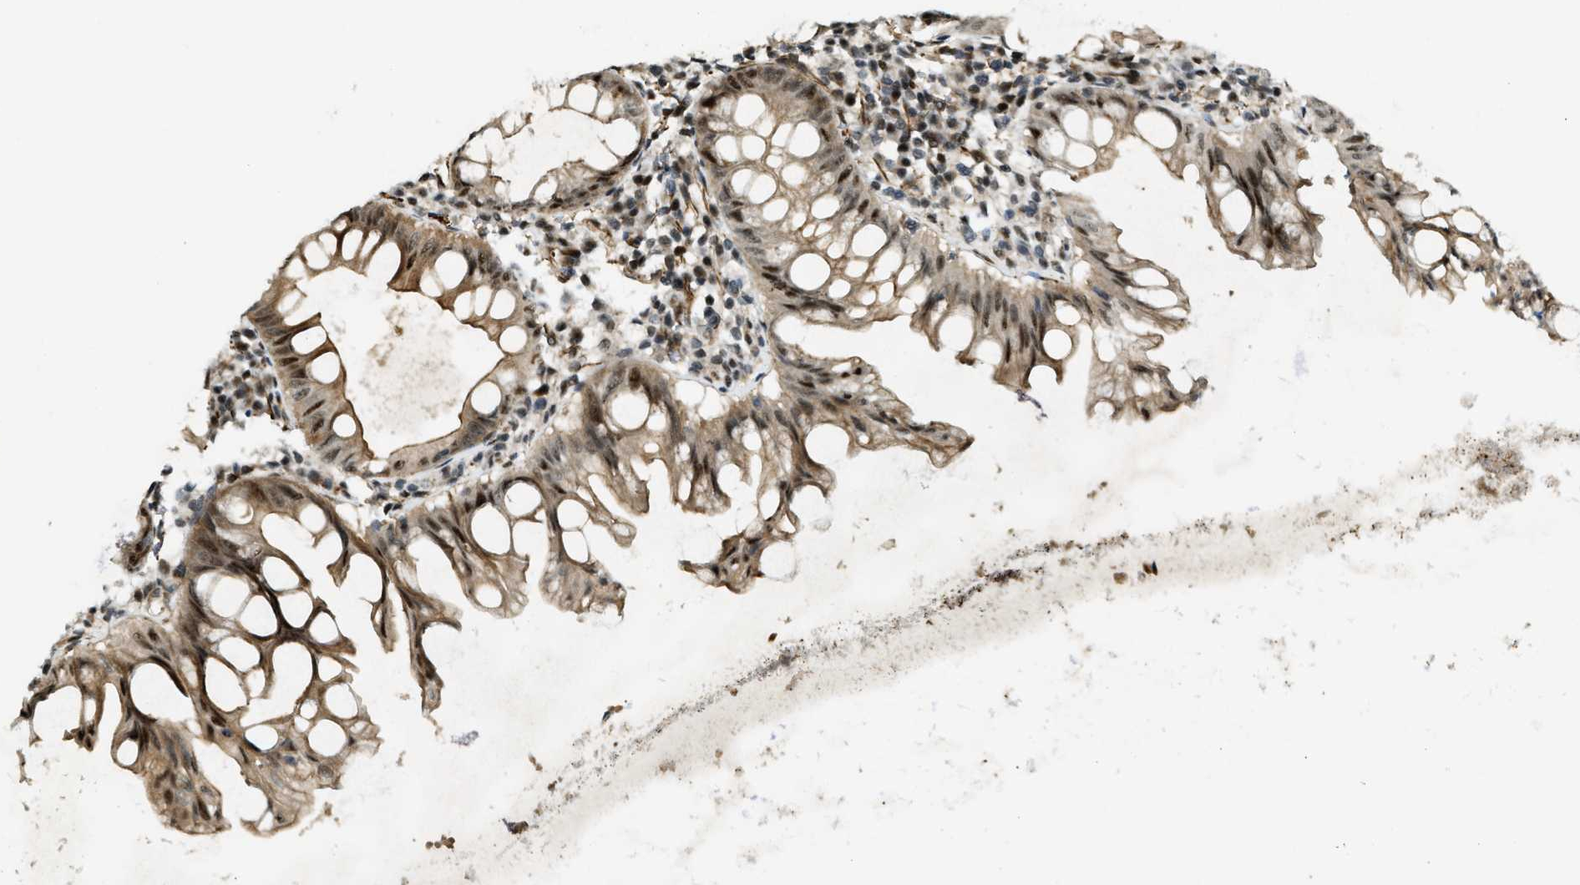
{"staining": {"intensity": "strong", "quantity": ">75%", "location": "cytoplasmic/membranous,nuclear"}, "tissue": "appendix", "cell_type": "Glandular cells", "image_type": "normal", "snomed": [{"axis": "morphology", "description": "Normal tissue, NOS"}, {"axis": "topography", "description": "Appendix"}], "caption": "Human appendix stained with a protein marker displays strong staining in glandular cells.", "gene": "CFAP36", "patient": {"sex": "male", "age": 56}}